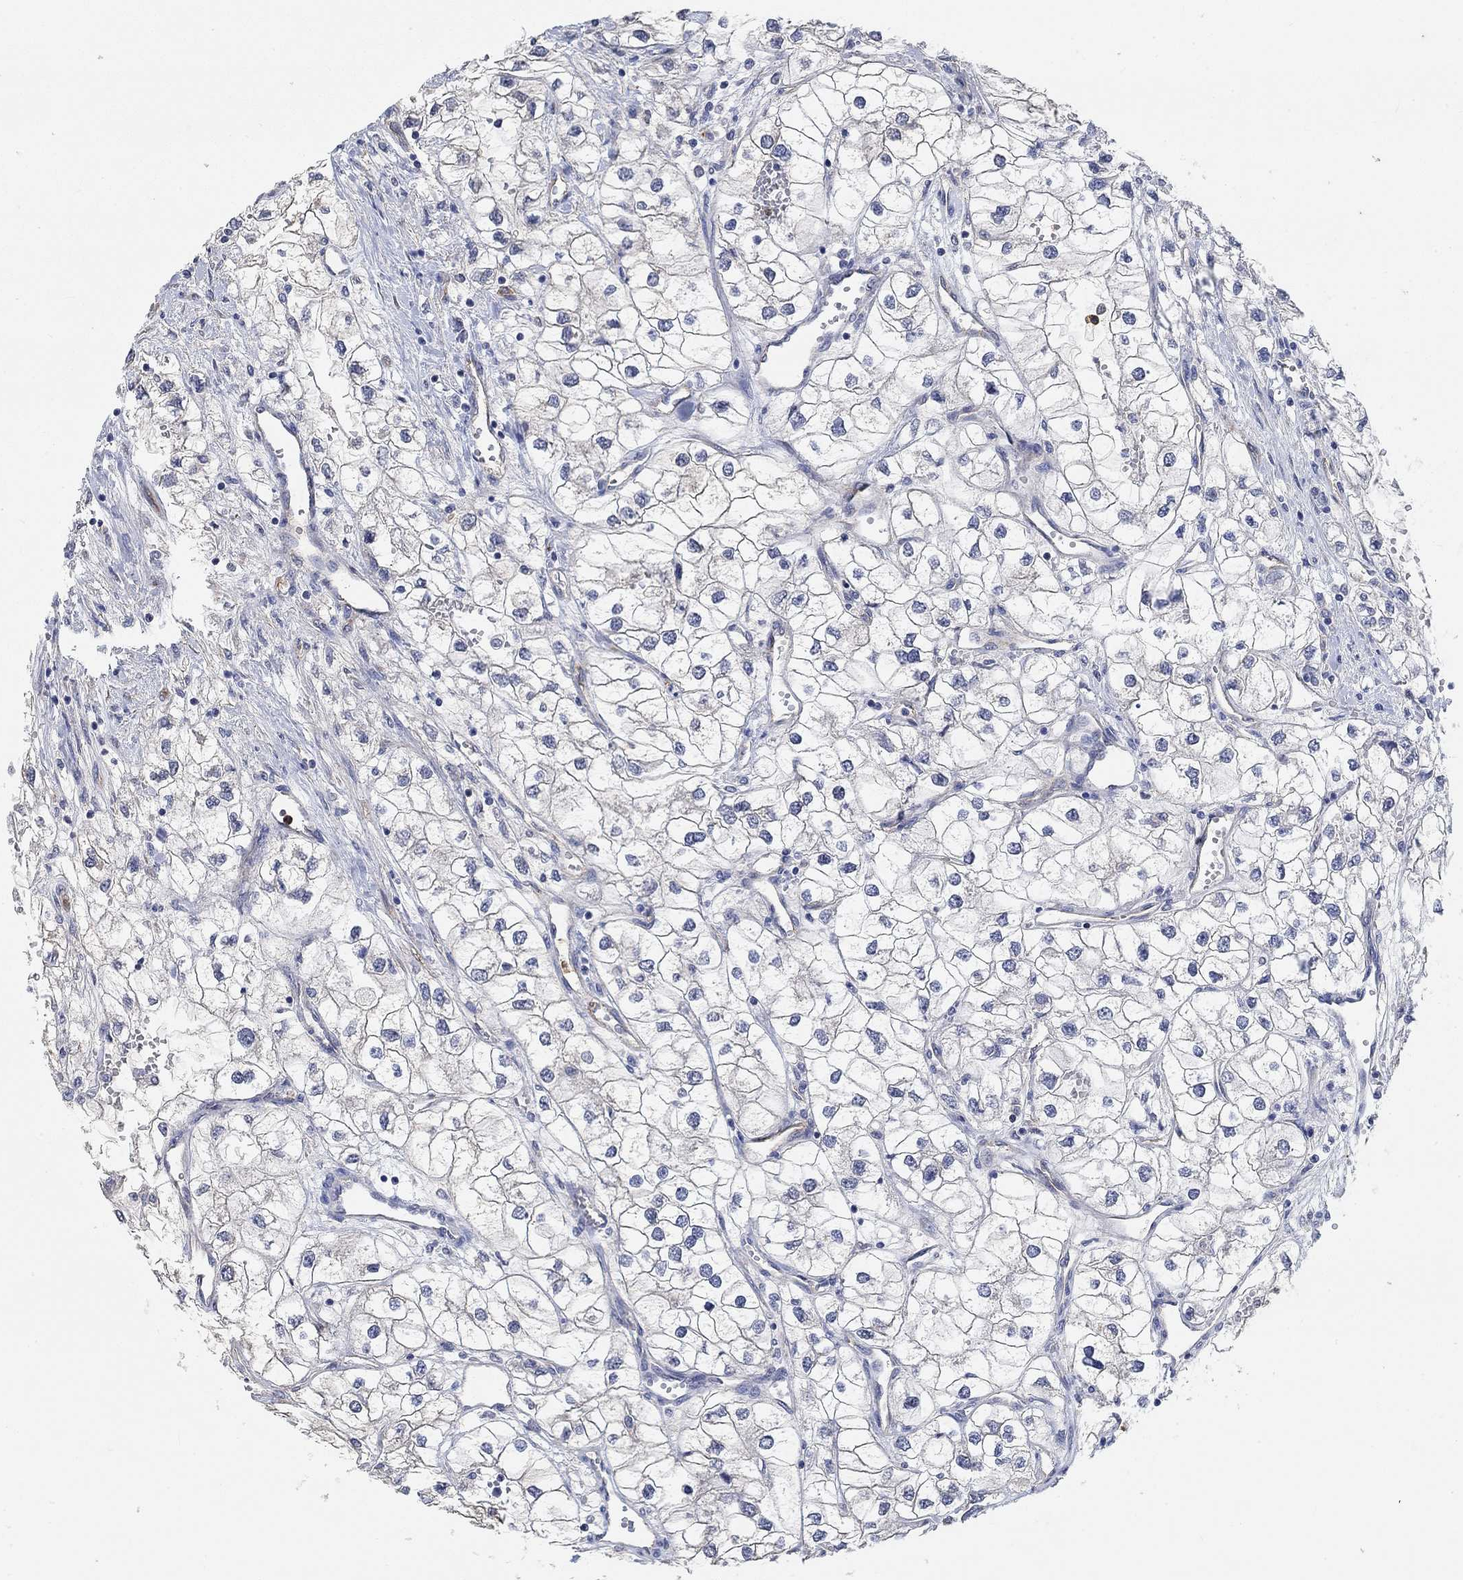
{"staining": {"intensity": "negative", "quantity": "none", "location": "none"}, "tissue": "renal cancer", "cell_type": "Tumor cells", "image_type": "cancer", "snomed": [{"axis": "morphology", "description": "Adenocarcinoma, NOS"}, {"axis": "topography", "description": "Kidney"}], "caption": "The image exhibits no staining of tumor cells in adenocarcinoma (renal).", "gene": "SYT16", "patient": {"sex": "male", "age": 59}}